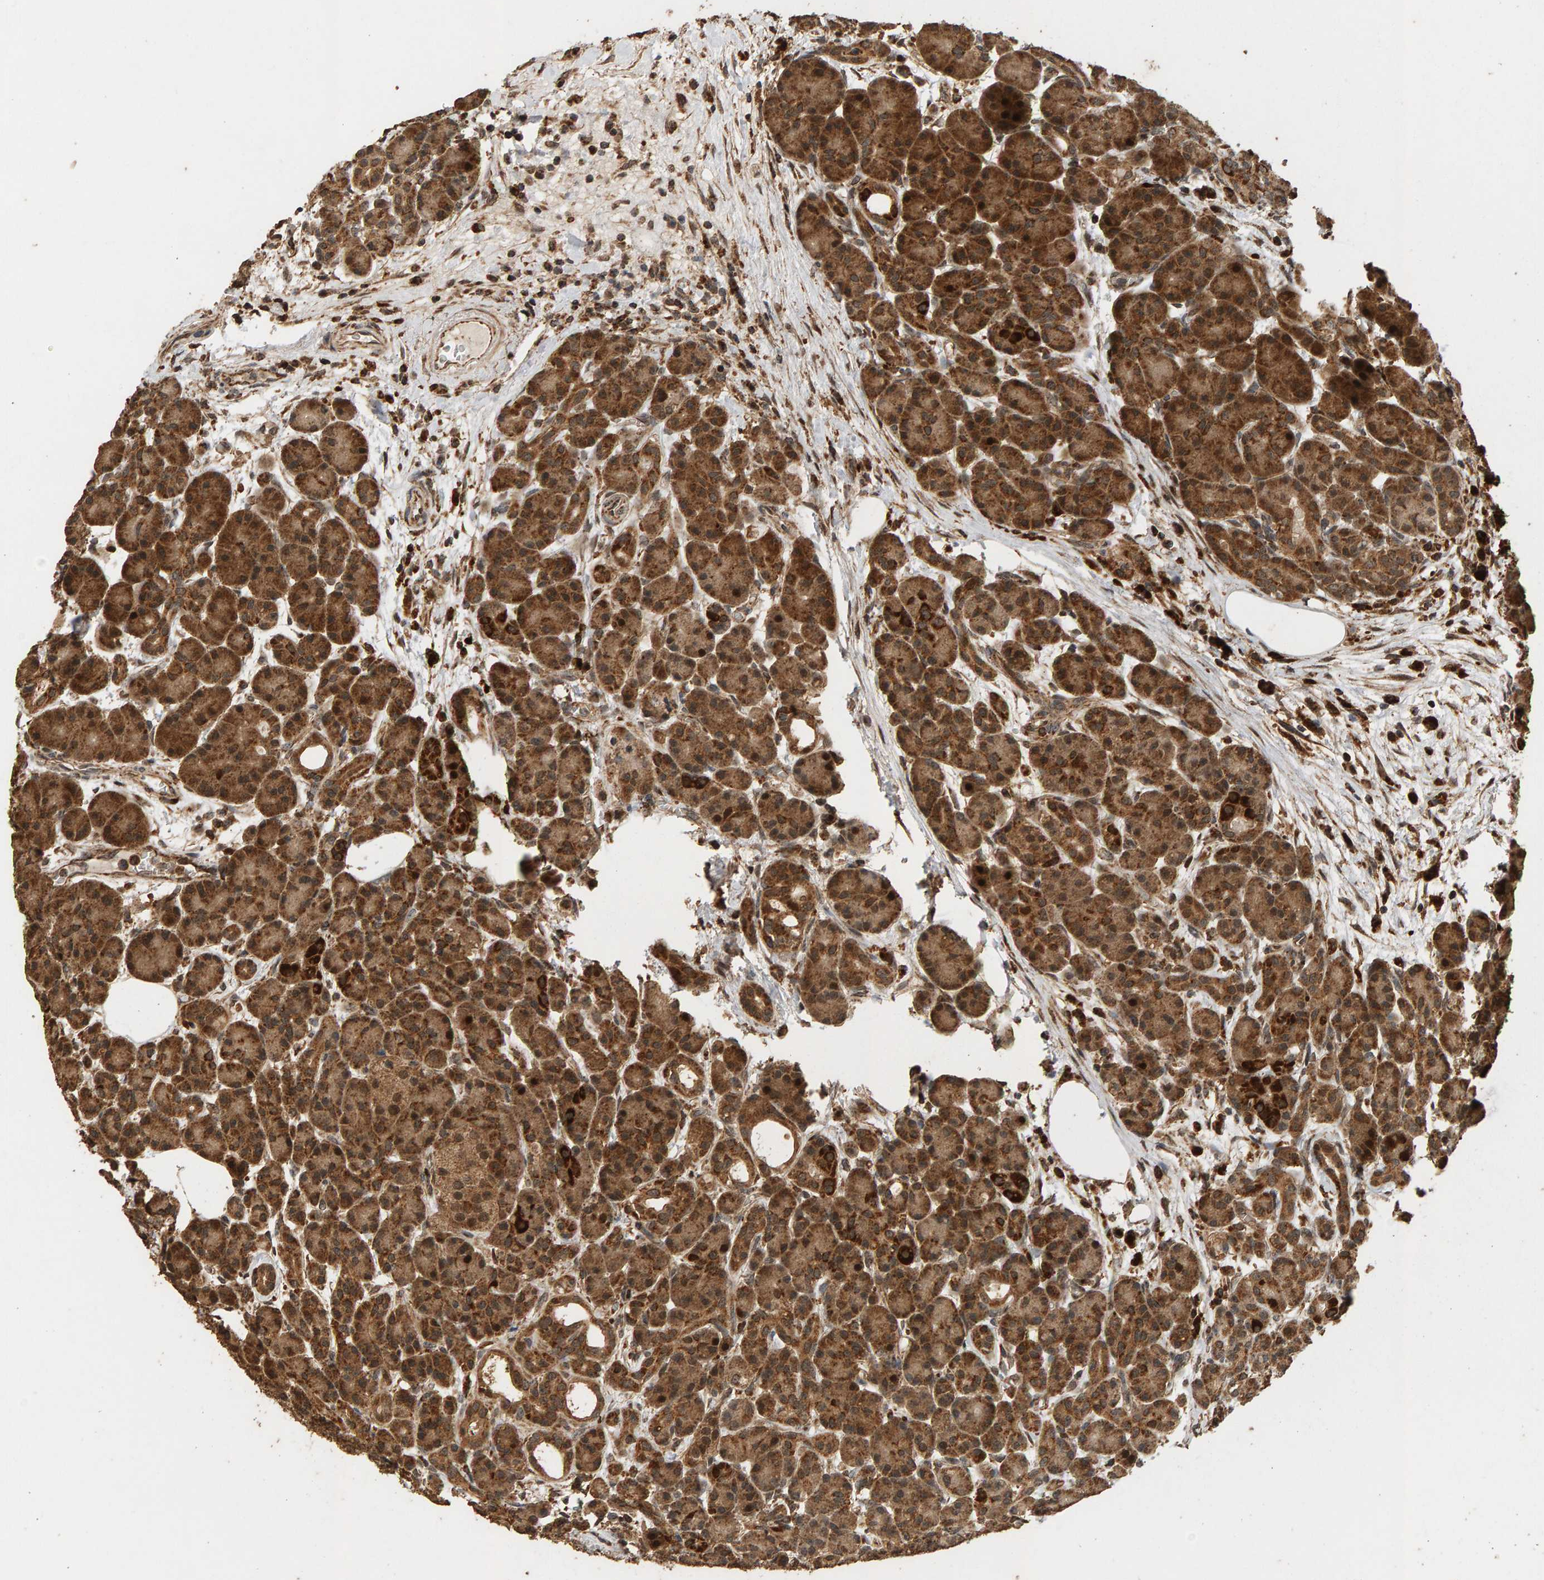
{"staining": {"intensity": "strong", "quantity": ">75%", "location": "cytoplasmic/membranous"}, "tissue": "pancreas", "cell_type": "Exocrine glandular cells", "image_type": "normal", "snomed": [{"axis": "morphology", "description": "Normal tissue, NOS"}, {"axis": "topography", "description": "Pancreas"}], "caption": "IHC staining of unremarkable pancreas, which shows high levels of strong cytoplasmic/membranous expression in about >75% of exocrine glandular cells indicating strong cytoplasmic/membranous protein staining. The staining was performed using DAB (brown) for protein detection and nuclei were counterstained in hematoxylin (blue).", "gene": "GSTK1", "patient": {"sex": "male", "age": 63}}